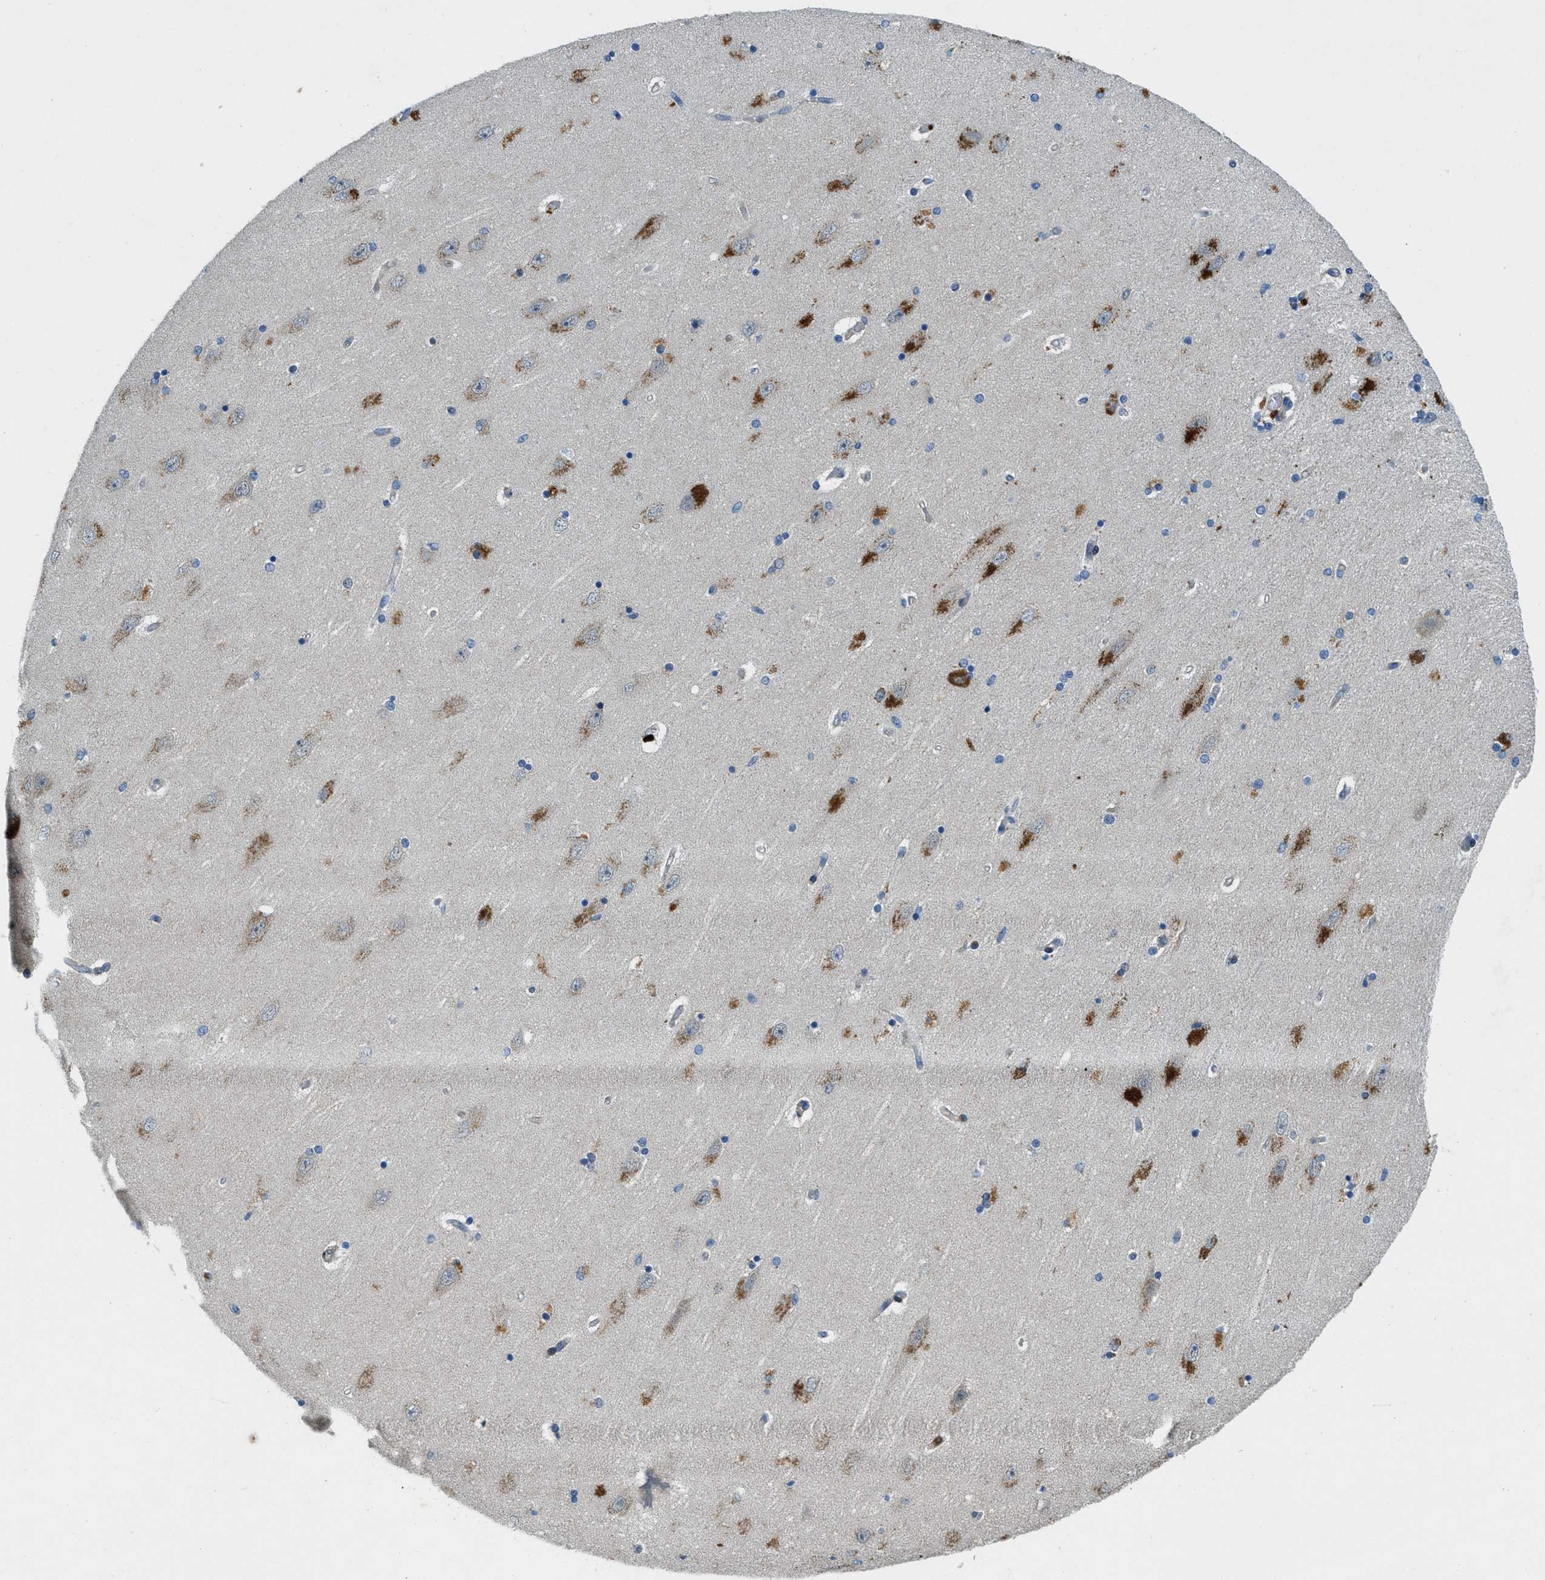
{"staining": {"intensity": "moderate", "quantity": "<25%", "location": "cytoplasmic/membranous"}, "tissue": "hippocampus", "cell_type": "Glial cells", "image_type": "normal", "snomed": [{"axis": "morphology", "description": "Normal tissue, NOS"}, {"axis": "topography", "description": "Hippocampus"}], "caption": "IHC histopathology image of normal hippocampus stained for a protein (brown), which displays low levels of moderate cytoplasmic/membranous positivity in approximately <25% of glial cells.", "gene": "SNX14", "patient": {"sex": "female", "age": 54}}